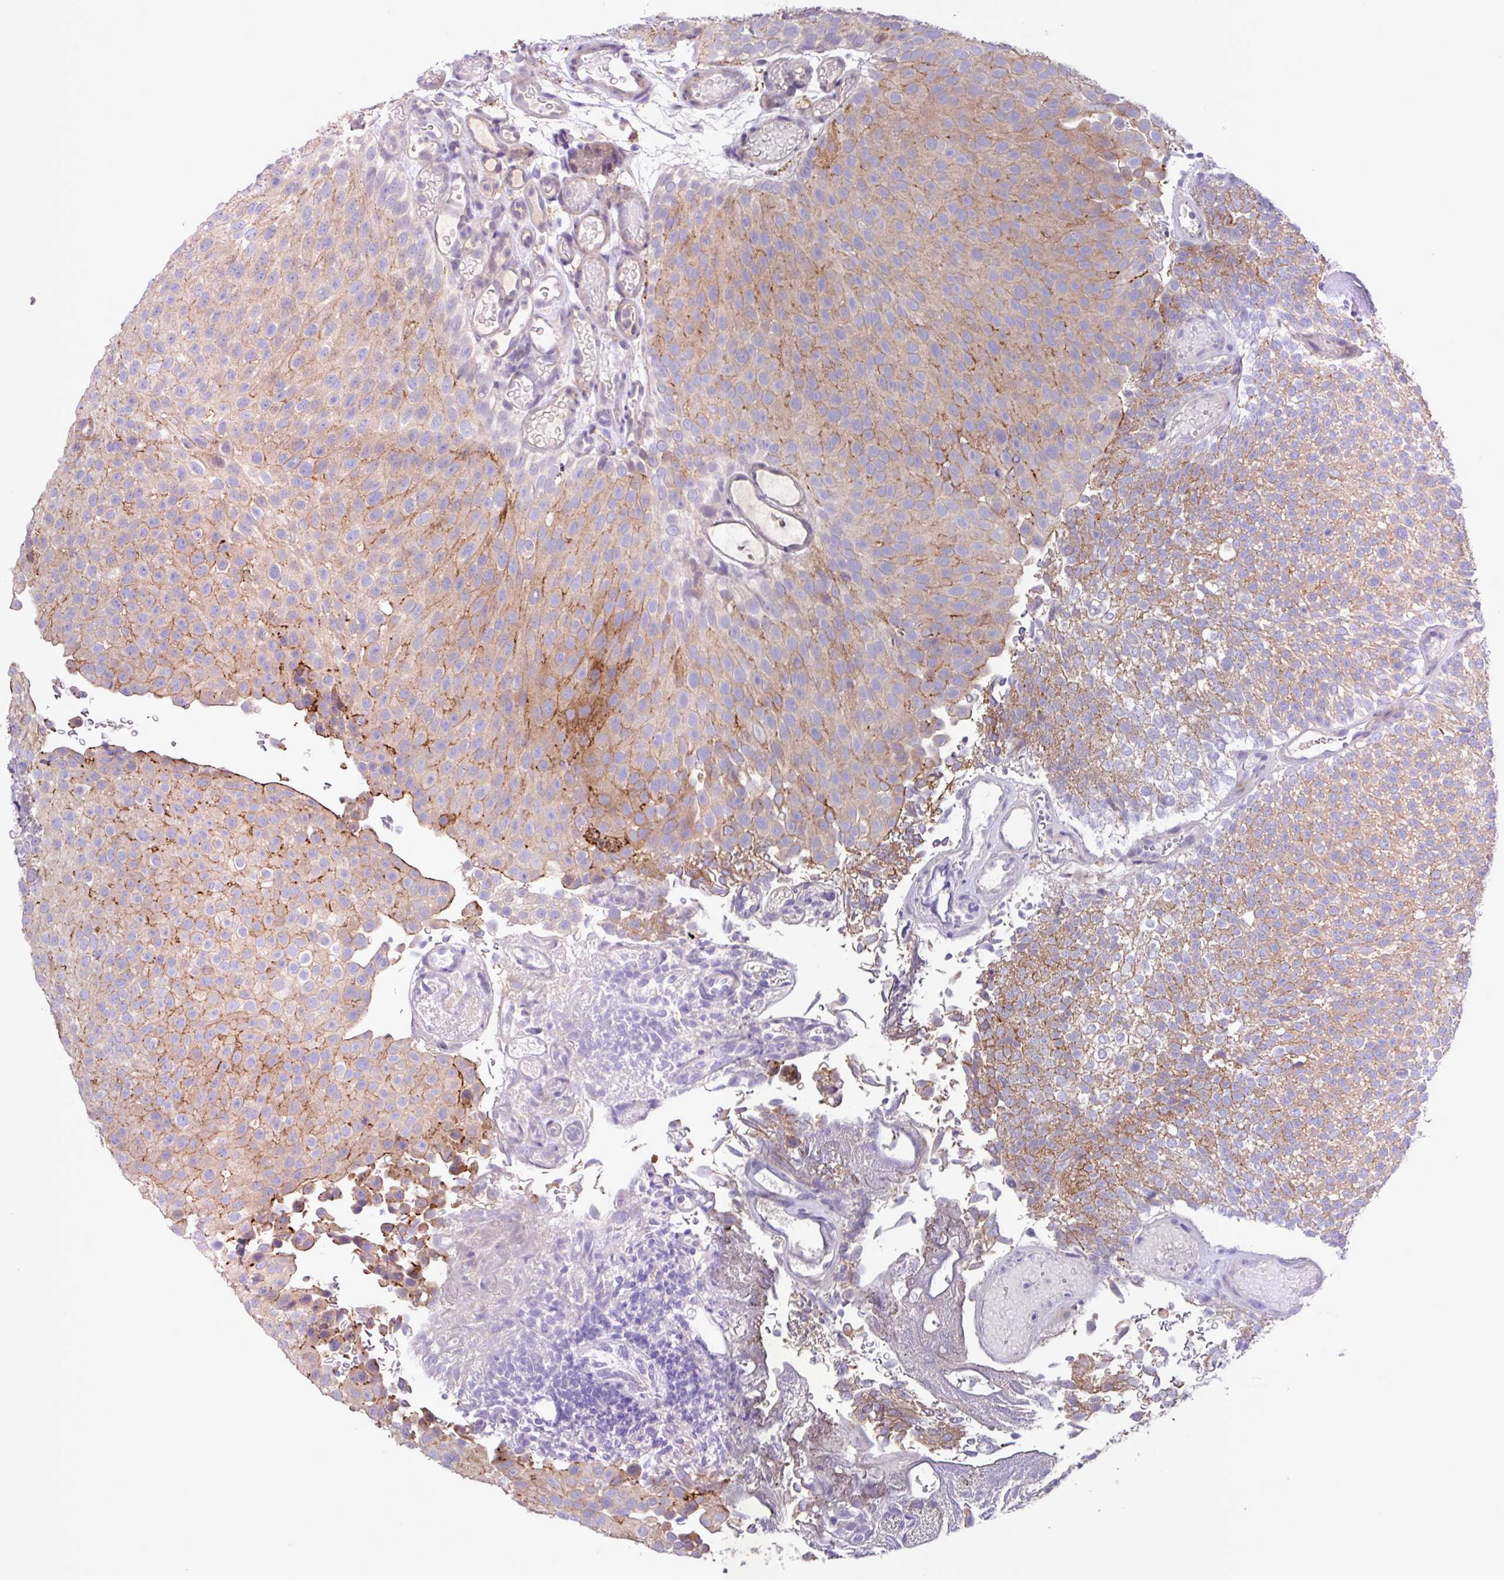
{"staining": {"intensity": "moderate", "quantity": "25%-75%", "location": "cytoplasmic/membranous"}, "tissue": "urothelial cancer", "cell_type": "Tumor cells", "image_type": "cancer", "snomed": [{"axis": "morphology", "description": "Urothelial carcinoma, Low grade"}, {"axis": "topography", "description": "Urinary bladder"}], "caption": "An image showing moderate cytoplasmic/membranous expression in approximately 25%-75% of tumor cells in urothelial carcinoma (low-grade), as visualized by brown immunohistochemical staining.", "gene": "IQCJ", "patient": {"sex": "male", "age": 78}}